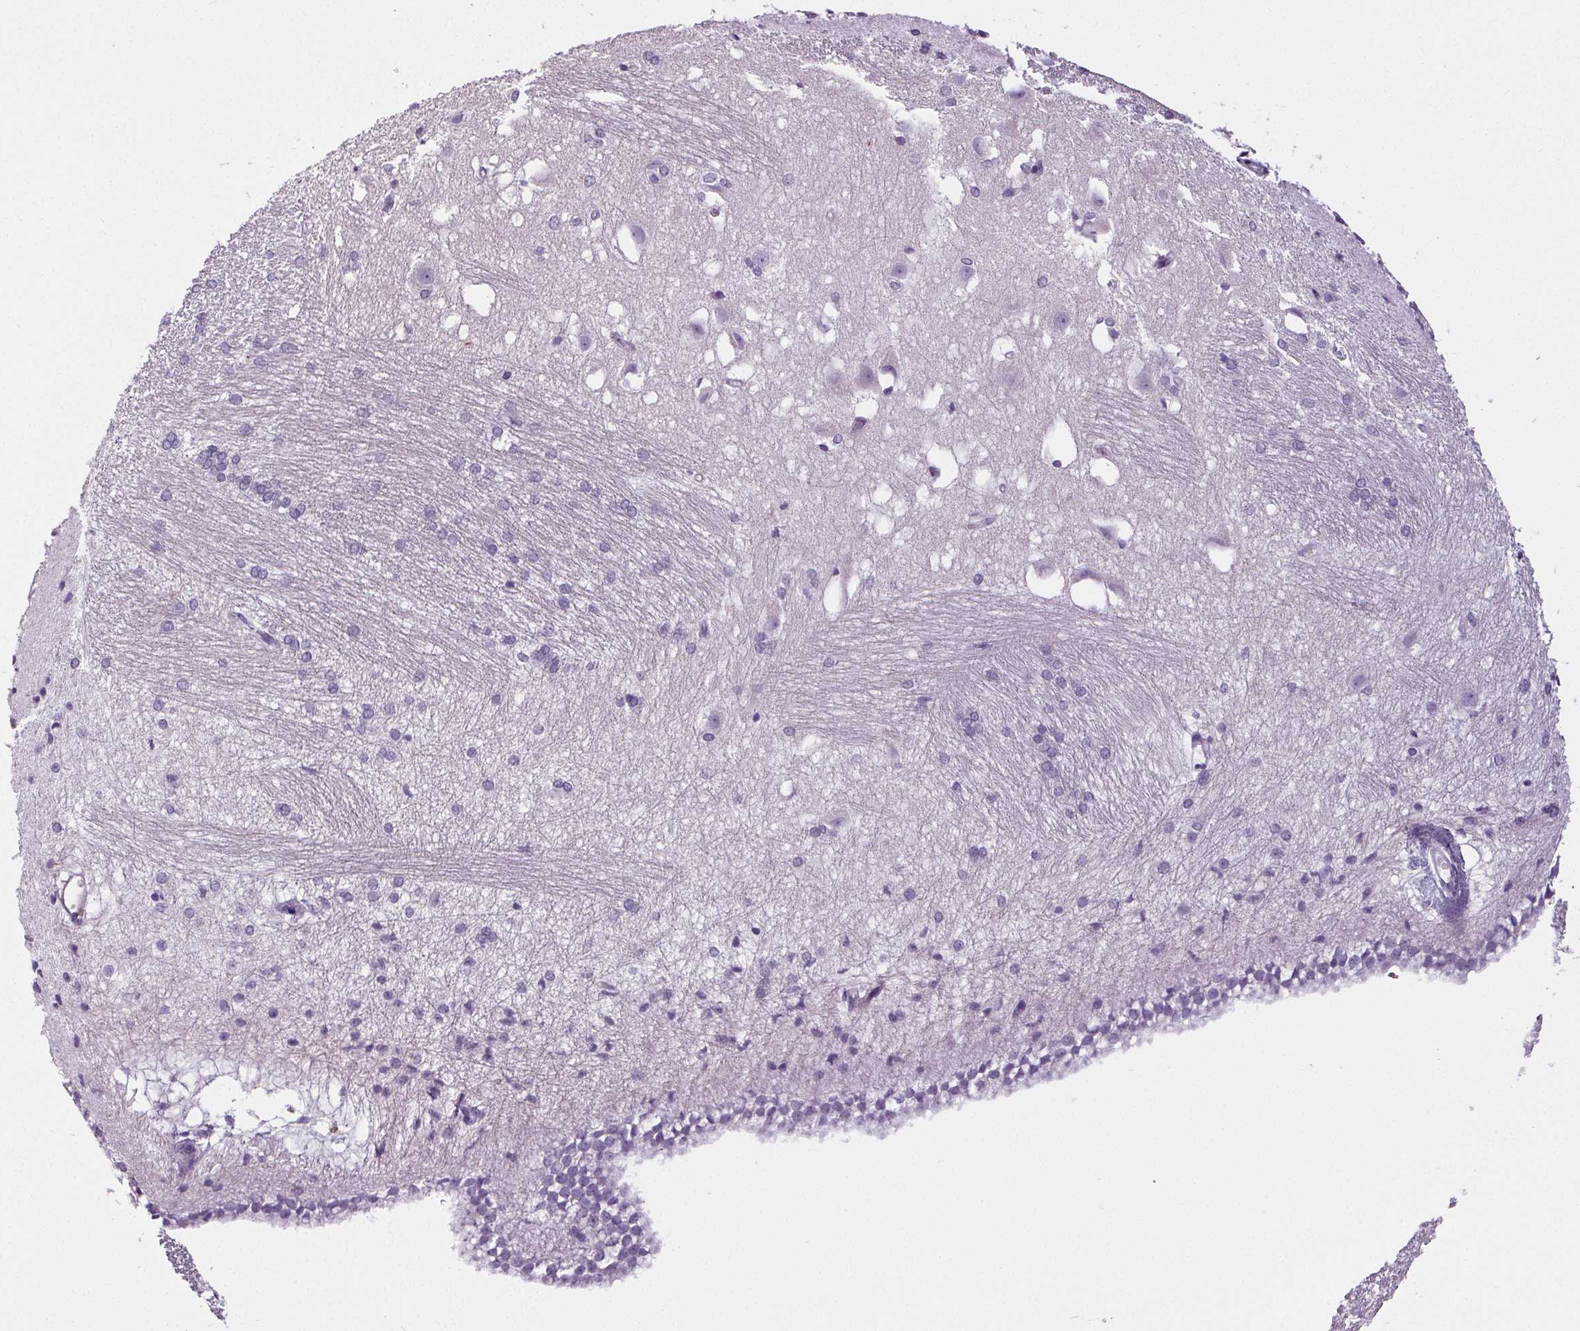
{"staining": {"intensity": "negative", "quantity": "none", "location": "none"}, "tissue": "hippocampus", "cell_type": "Glial cells", "image_type": "normal", "snomed": [{"axis": "morphology", "description": "Normal tissue, NOS"}, {"axis": "topography", "description": "Cerebral cortex"}, {"axis": "topography", "description": "Hippocampus"}], "caption": "DAB immunohistochemical staining of unremarkable hippocampus demonstrates no significant staining in glial cells.", "gene": "CD5L", "patient": {"sex": "female", "age": 19}}